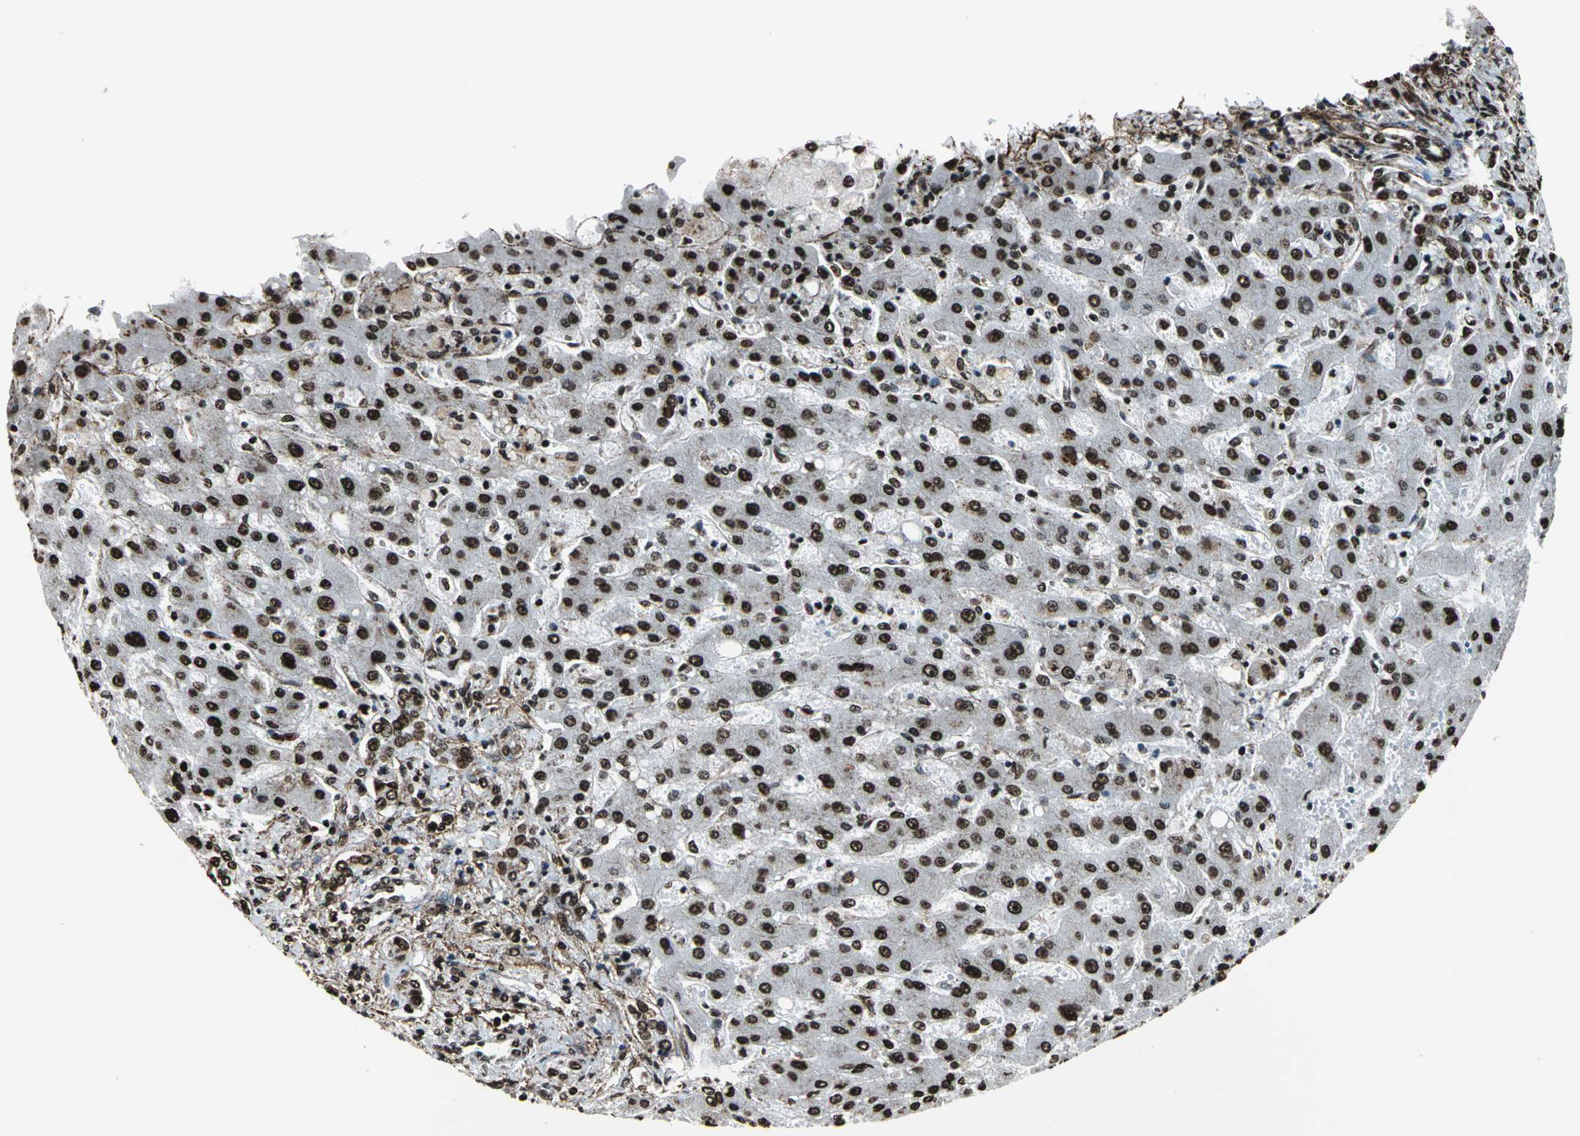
{"staining": {"intensity": "strong", "quantity": ">75%", "location": "nuclear"}, "tissue": "liver cancer", "cell_type": "Tumor cells", "image_type": "cancer", "snomed": [{"axis": "morphology", "description": "Cholangiocarcinoma"}, {"axis": "topography", "description": "Liver"}], "caption": "Immunohistochemical staining of human liver cancer exhibits strong nuclear protein expression in approximately >75% of tumor cells. Using DAB (3,3'-diaminobenzidine) (brown) and hematoxylin (blue) stains, captured at high magnification using brightfield microscopy.", "gene": "APEX1", "patient": {"sex": "male", "age": 50}}